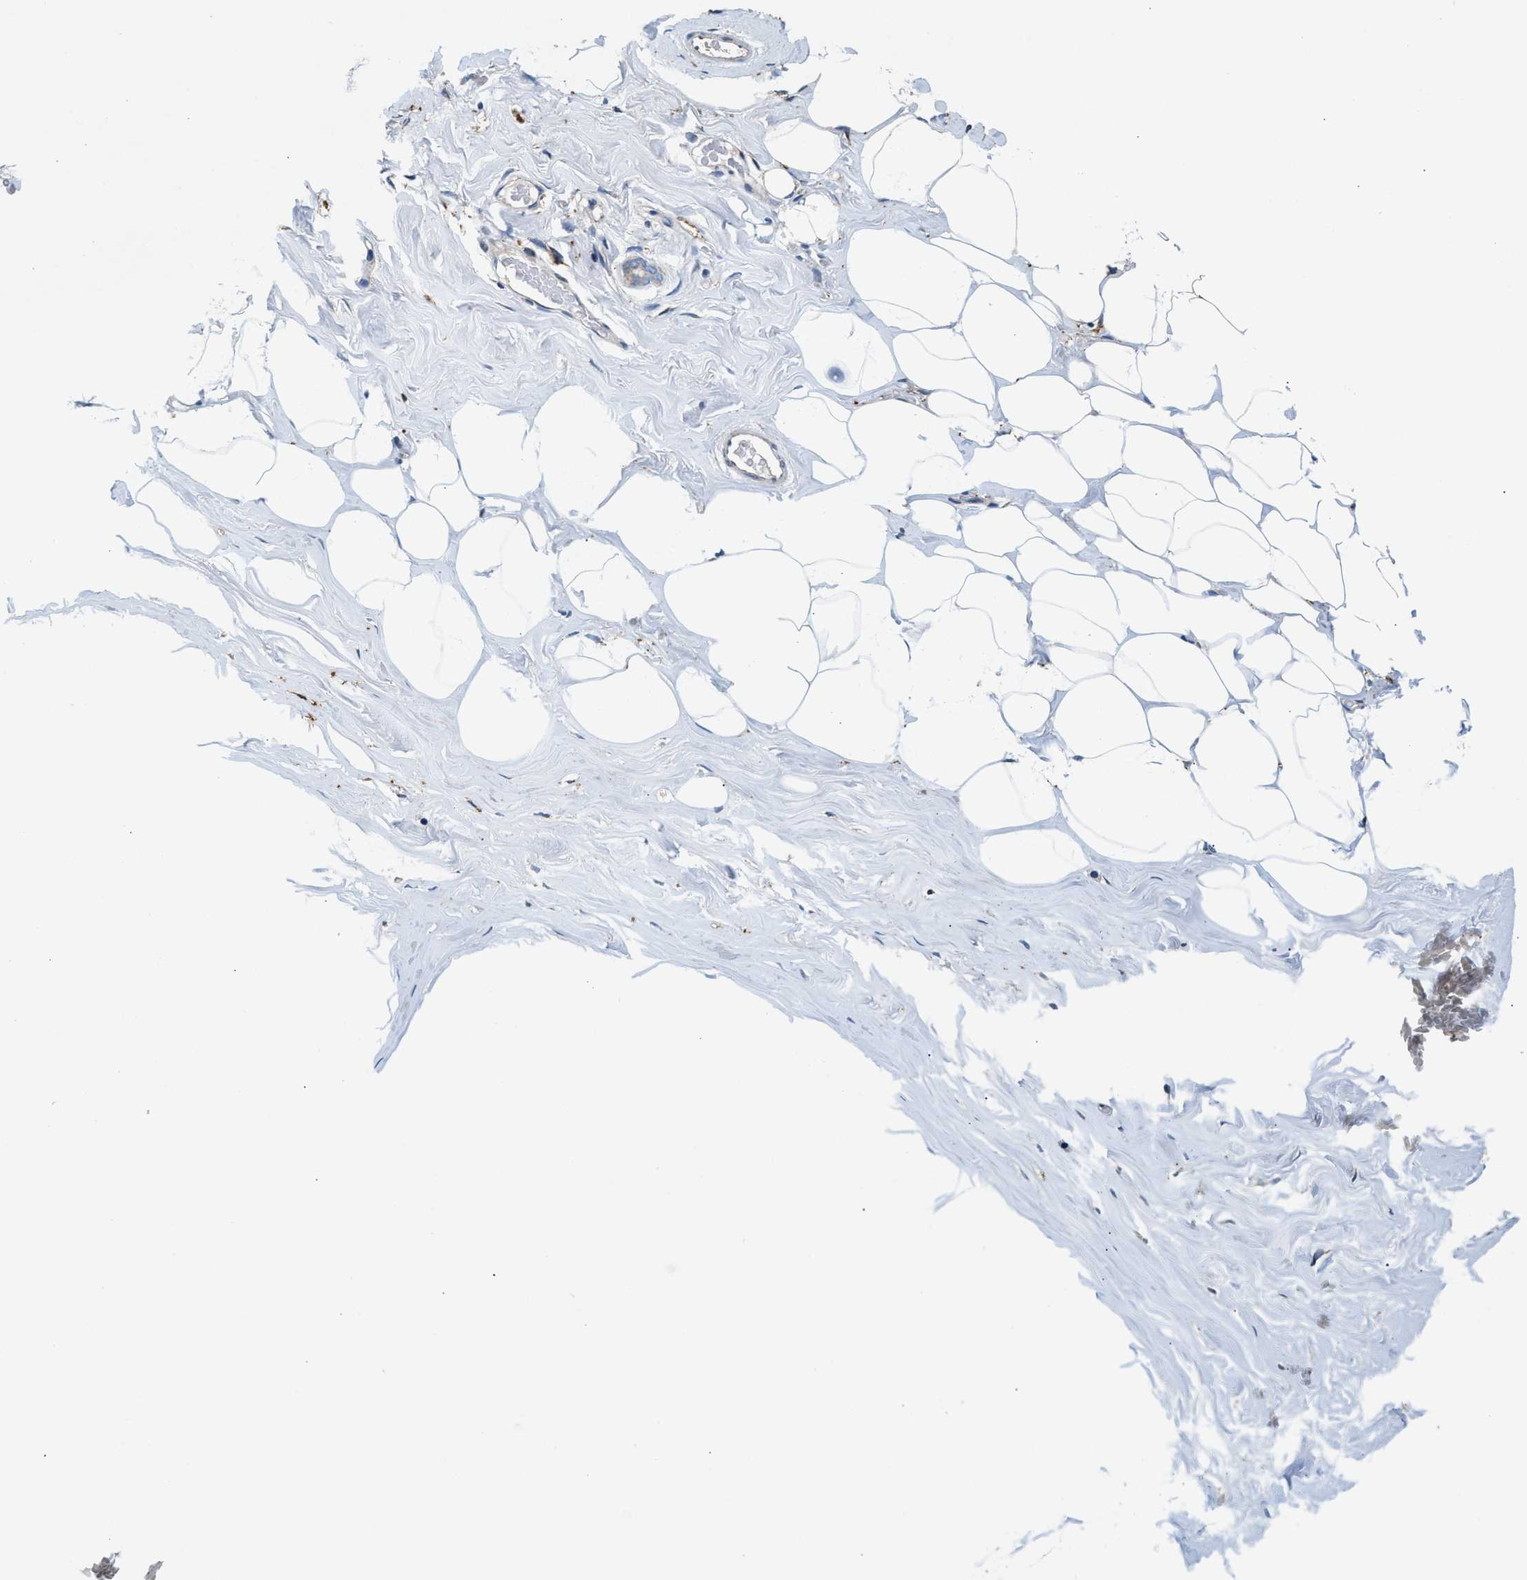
{"staining": {"intensity": "moderate", "quantity": ">75%", "location": "cytoplasmic/membranous"}, "tissue": "adipose tissue", "cell_type": "Adipocytes", "image_type": "normal", "snomed": [{"axis": "morphology", "description": "Normal tissue, NOS"}, {"axis": "morphology", "description": "Fibrosis, NOS"}, {"axis": "topography", "description": "Breast"}, {"axis": "topography", "description": "Adipose tissue"}], "caption": "DAB immunohistochemical staining of normal human adipose tissue reveals moderate cytoplasmic/membranous protein positivity in about >75% of adipocytes. (Brightfield microscopy of DAB IHC at high magnification).", "gene": "SLFN11", "patient": {"sex": "female", "age": 39}}